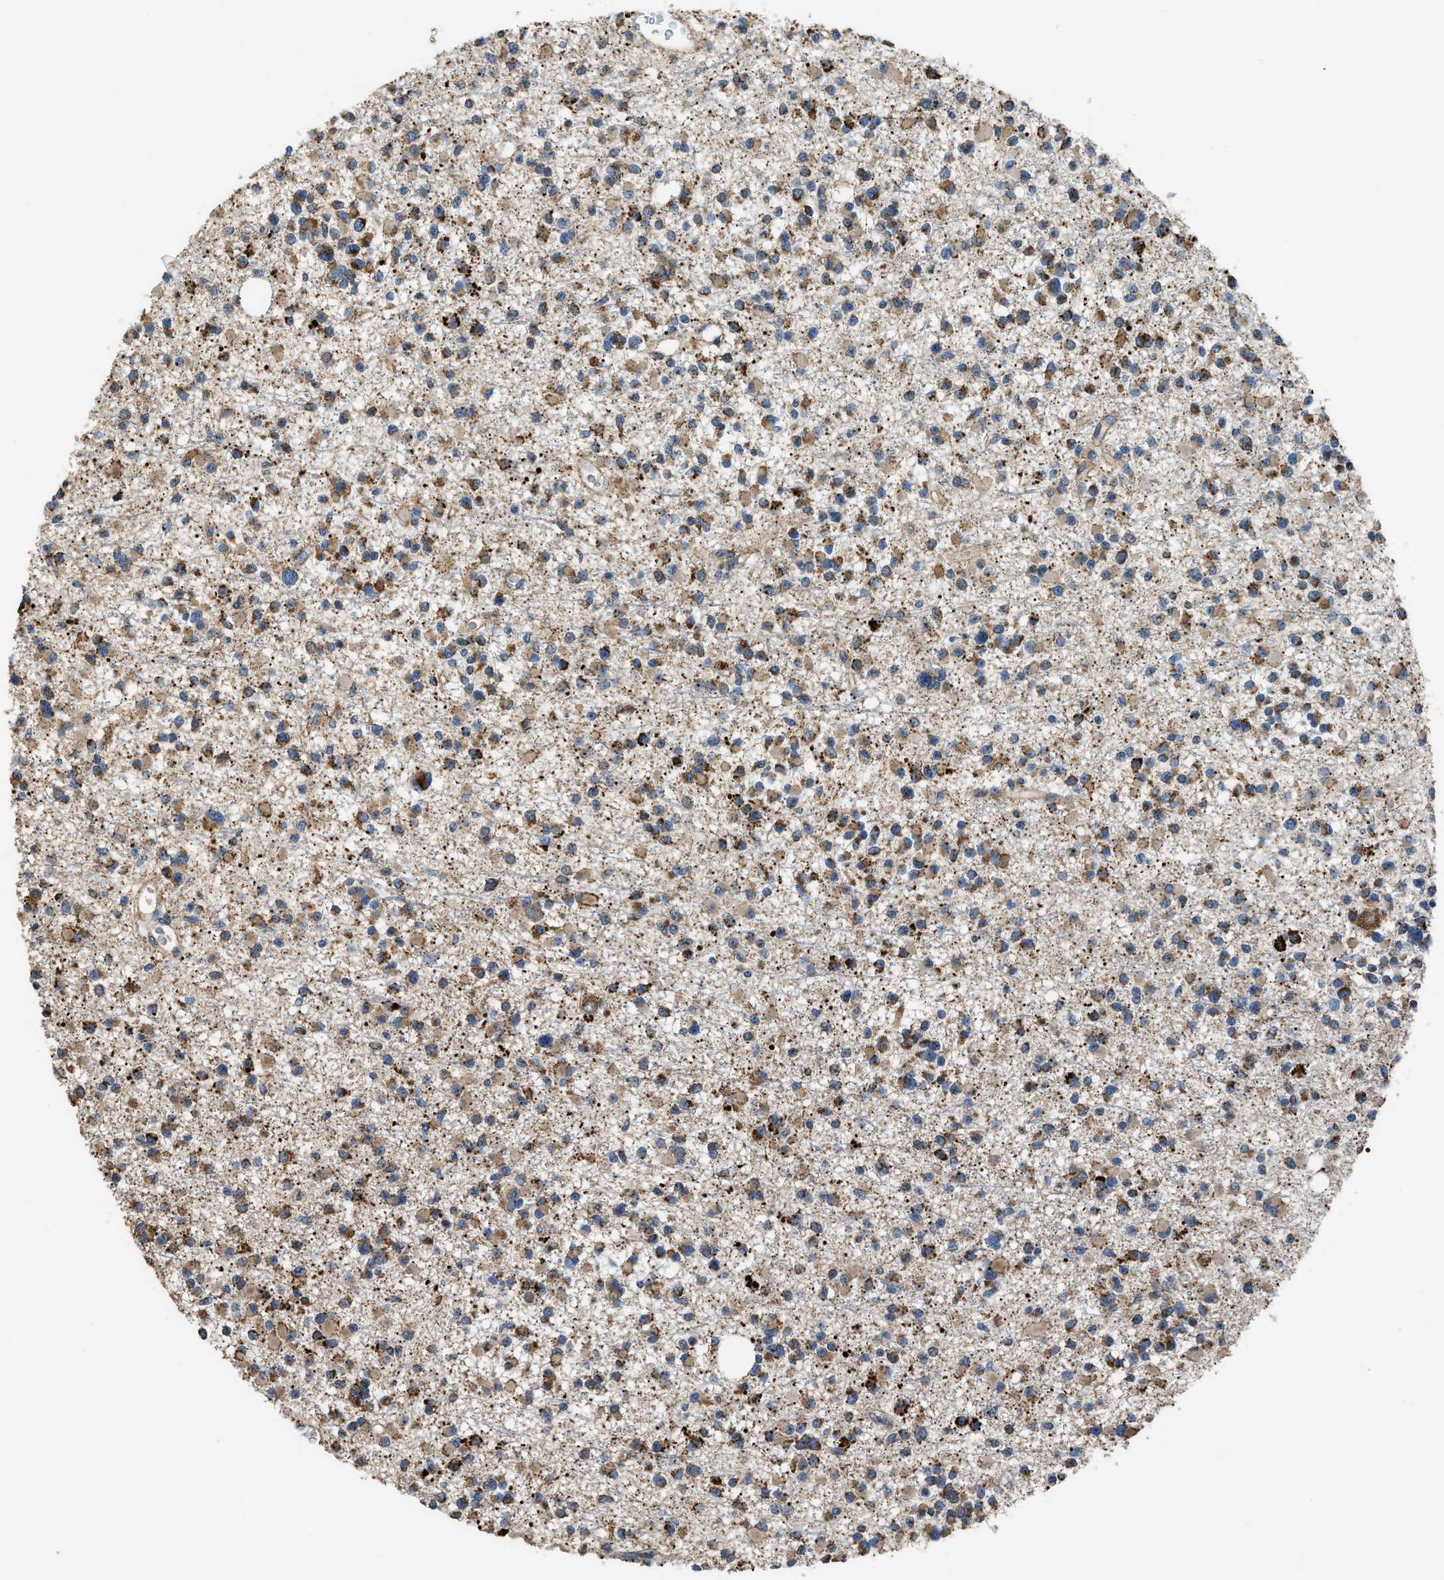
{"staining": {"intensity": "strong", "quantity": "25%-75%", "location": "cytoplasmic/membranous"}, "tissue": "glioma", "cell_type": "Tumor cells", "image_type": "cancer", "snomed": [{"axis": "morphology", "description": "Glioma, malignant, Low grade"}, {"axis": "topography", "description": "Brain"}], "caption": "Brown immunohistochemical staining in malignant glioma (low-grade) demonstrates strong cytoplasmic/membranous staining in approximately 25%-75% of tumor cells.", "gene": "TMEM150A", "patient": {"sex": "female", "age": 22}}